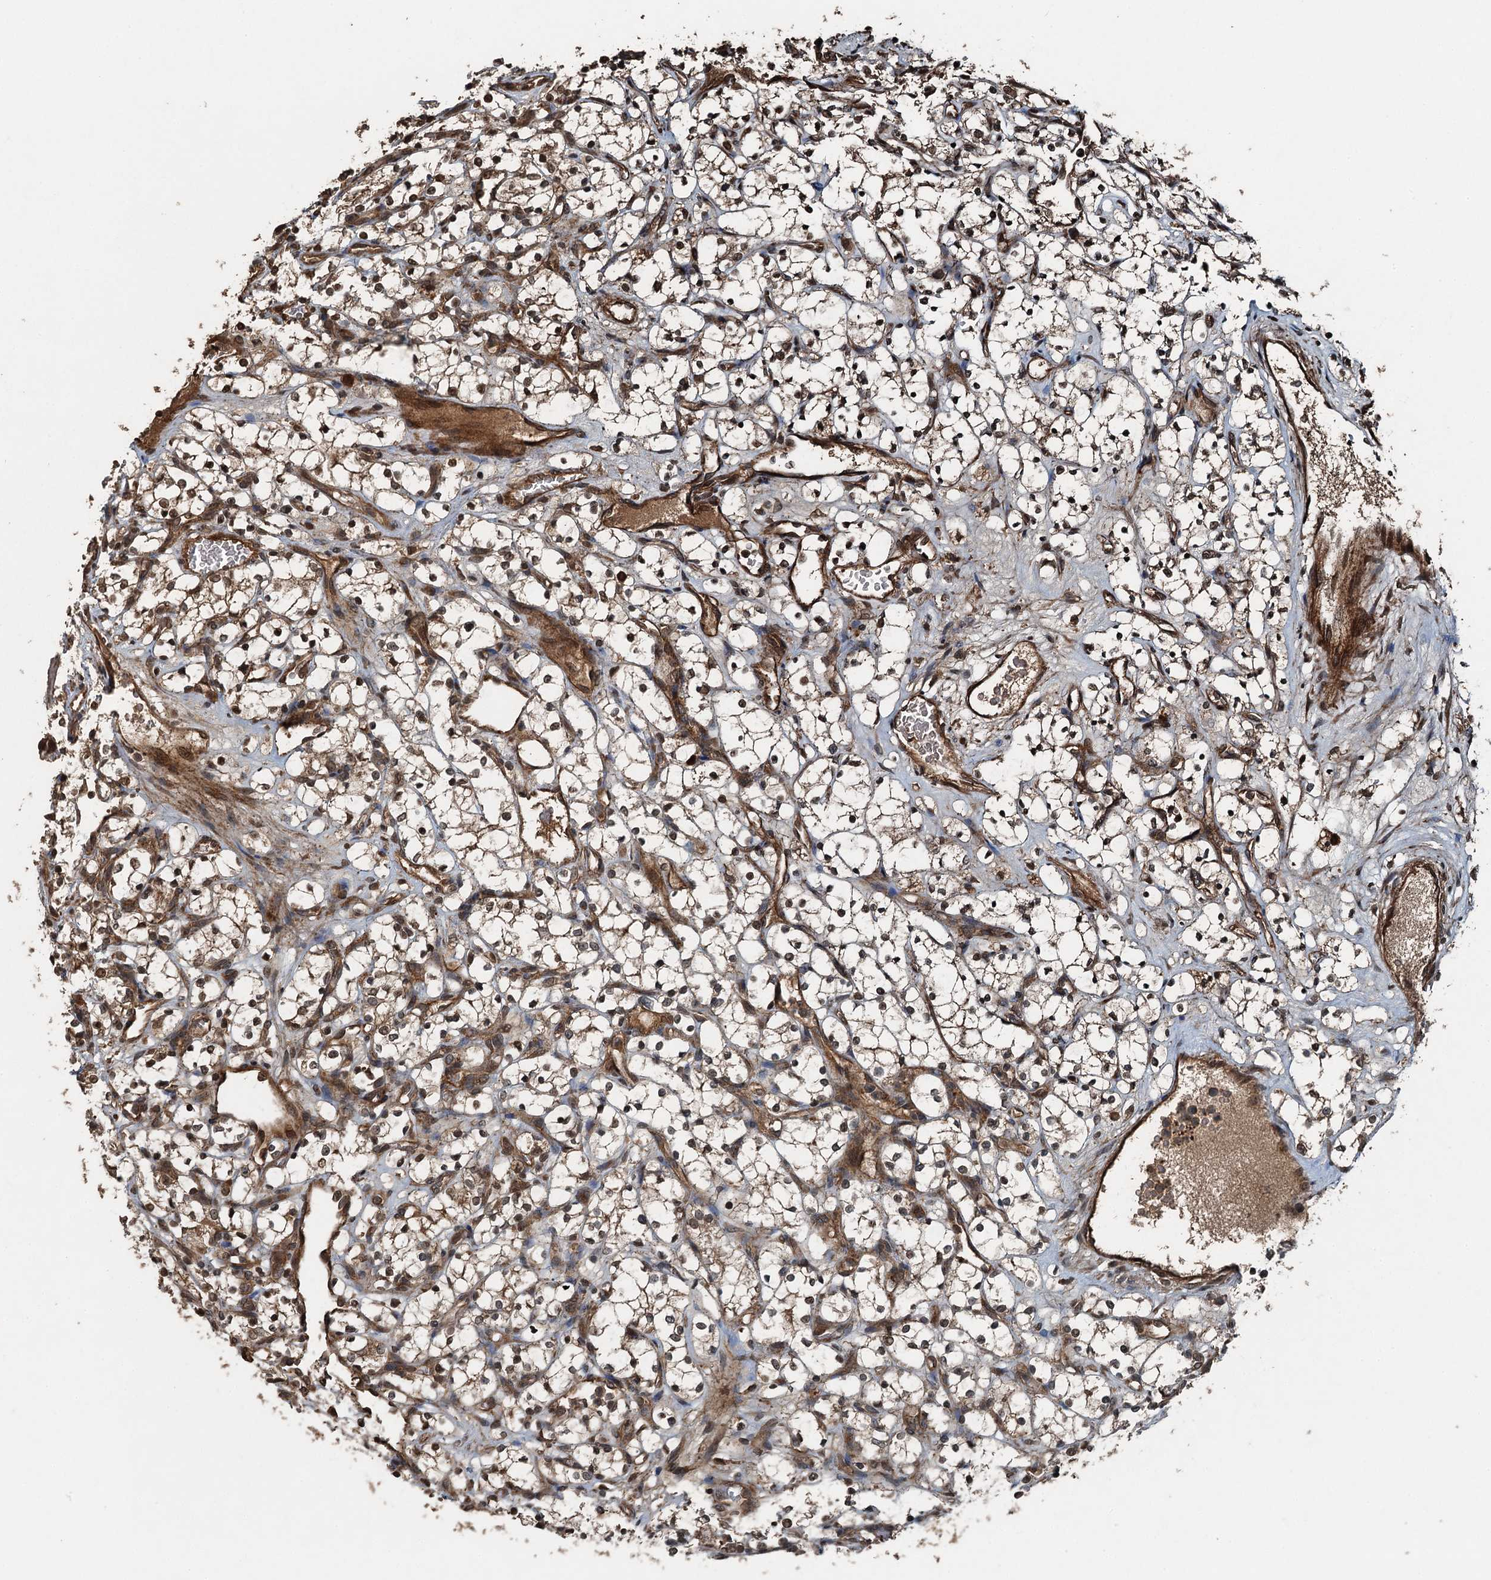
{"staining": {"intensity": "moderate", "quantity": ">75%", "location": "cytoplasmic/membranous,nuclear"}, "tissue": "renal cancer", "cell_type": "Tumor cells", "image_type": "cancer", "snomed": [{"axis": "morphology", "description": "Adenocarcinoma, NOS"}, {"axis": "topography", "description": "Kidney"}], "caption": "This is a photomicrograph of IHC staining of renal cancer (adenocarcinoma), which shows moderate staining in the cytoplasmic/membranous and nuclear of tumor cells.", "gene": "TCTN1", "patient": {"sex": "female", "age": 69}}